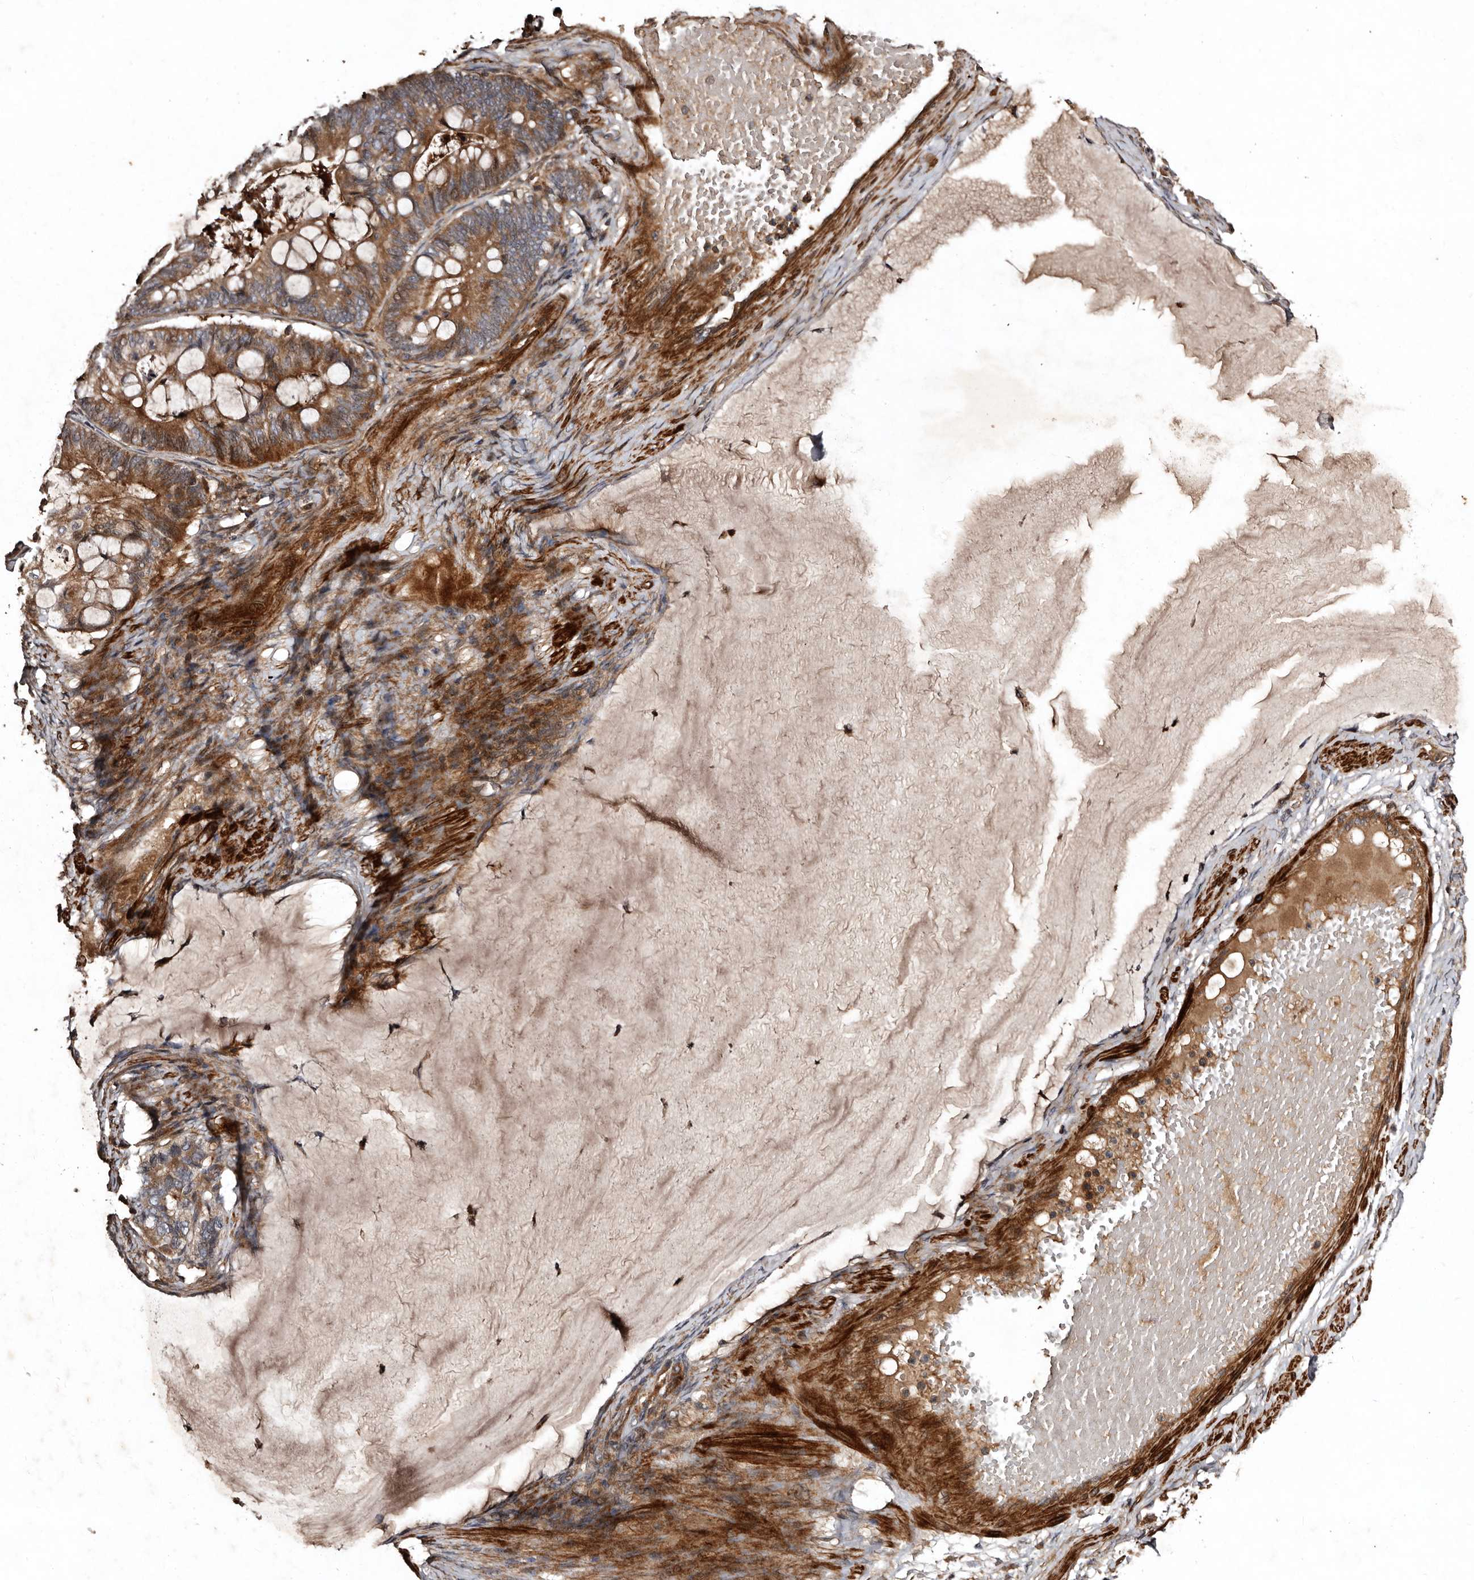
{"staining": {"intensity": "moderate", "quantity": ">75%", "location": "cytoplasmic/membranous"}, "tissue": "ovarian cancer", "cell_type": "Tumor cells", "image_type": "cancer", "snomed": [{"axis": "morphology", "description": "Cystadenocarcinoma, mucinous, NOS"}, {"axis": "topography", "description": "Ovary"}], "caption": "Moderate cytoplasmic/membranous positivity for a protein is identified in approximately >75% of tumor cells of ovarian cancer using IHC.", "gene": "PRKD3", "patient": {"sex": "female", "age": 61}}